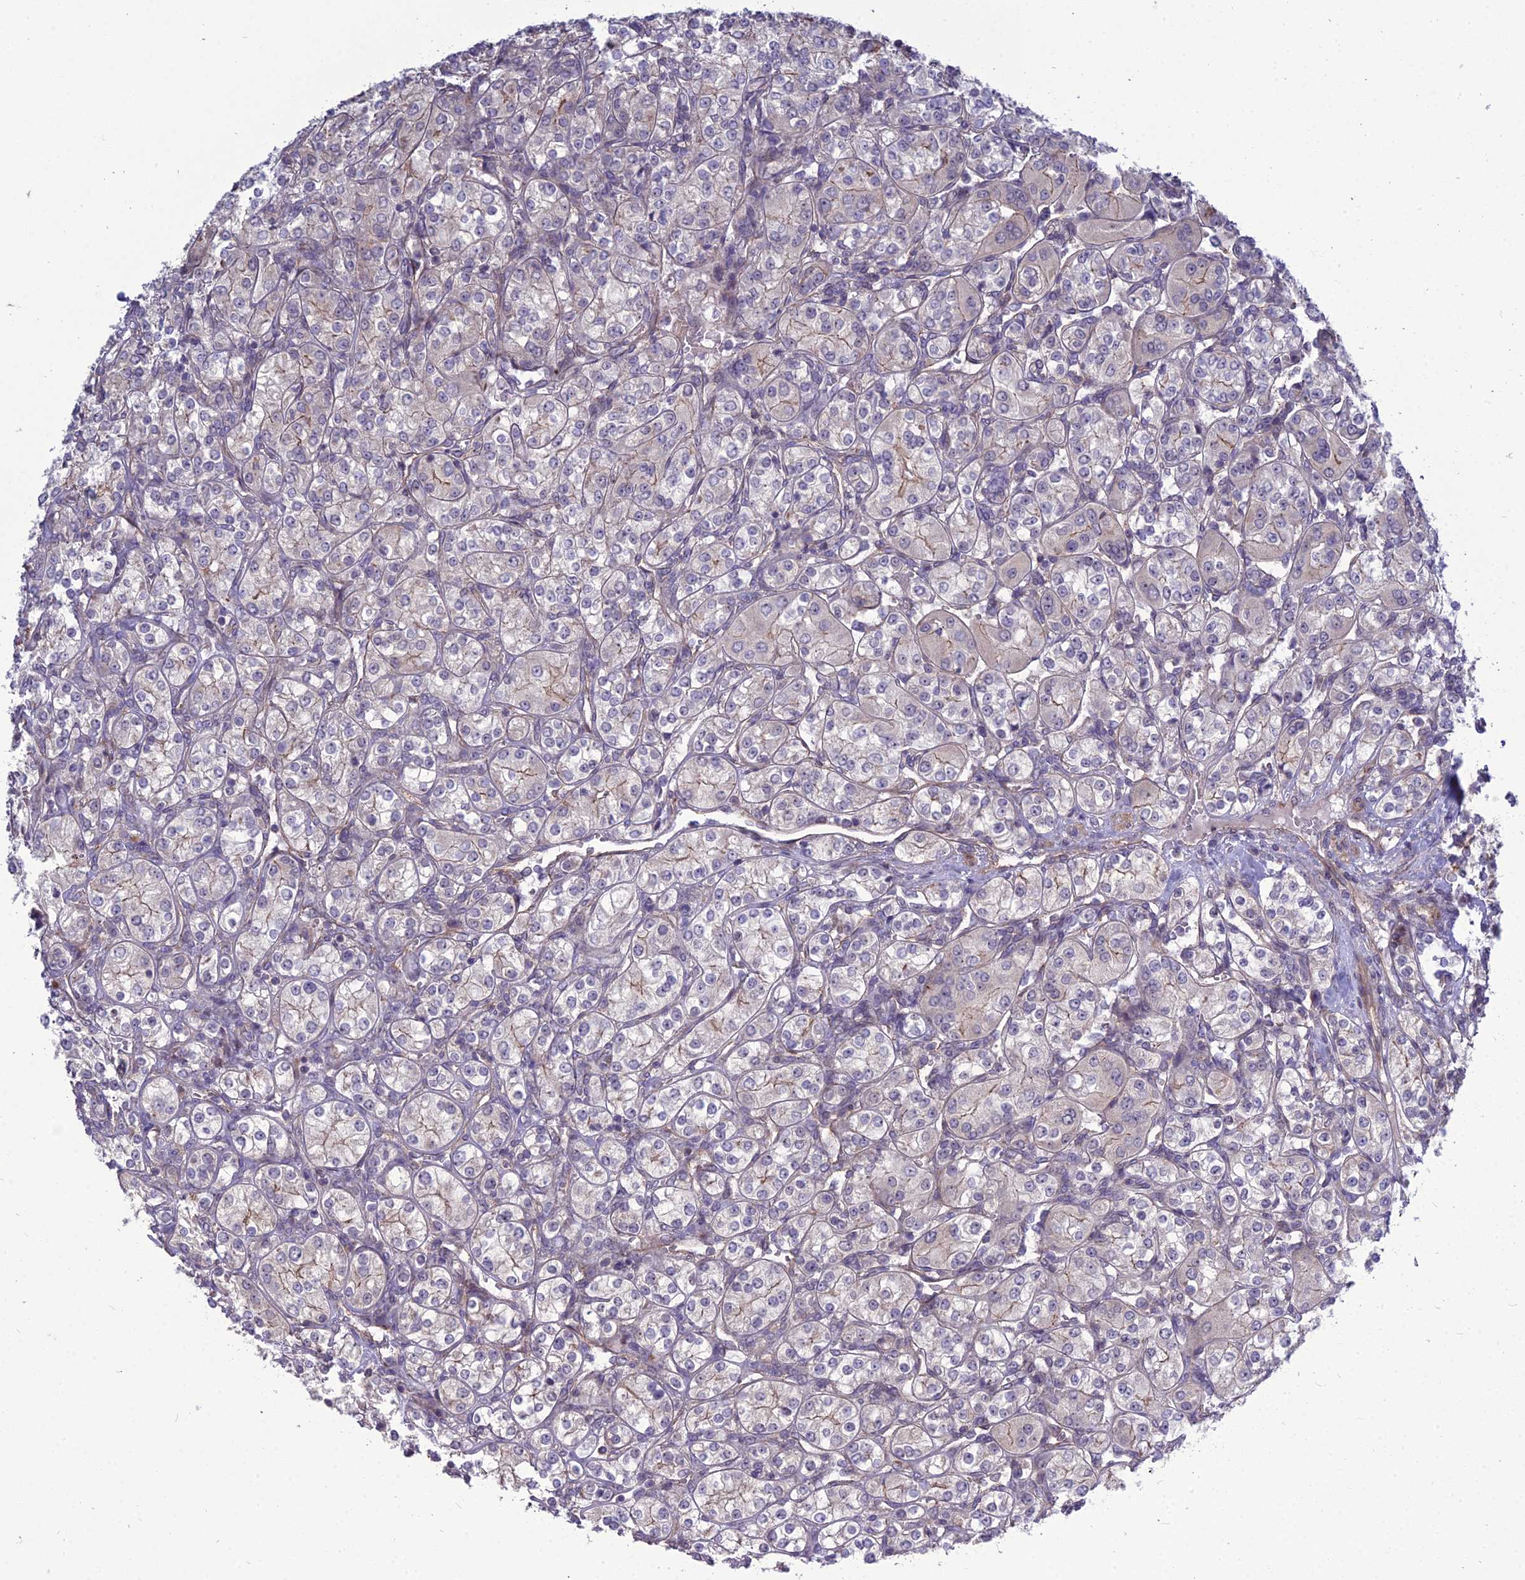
{"staining": {"intensity": "weak", "quantity": "<25%", "location": "cytoplasmic/membranous"}, "tissue": "renal cancer", "cell_type": "Tumor cells", "image_type": "cancer", "snomed": [{"axis": "morphology", "description": "Adenocarcinoma, NOS"}, {"axis": "topography", "description": "Kidney"}], "caption": "Tumor cells show no significant staining in renal cancer (adenocarcinoma). (Brightfield microscopy of DAB immunohistochemistry at high magnification).", "gene": "TSPYL2", "patient": {"sex": "male", "age": 77}}